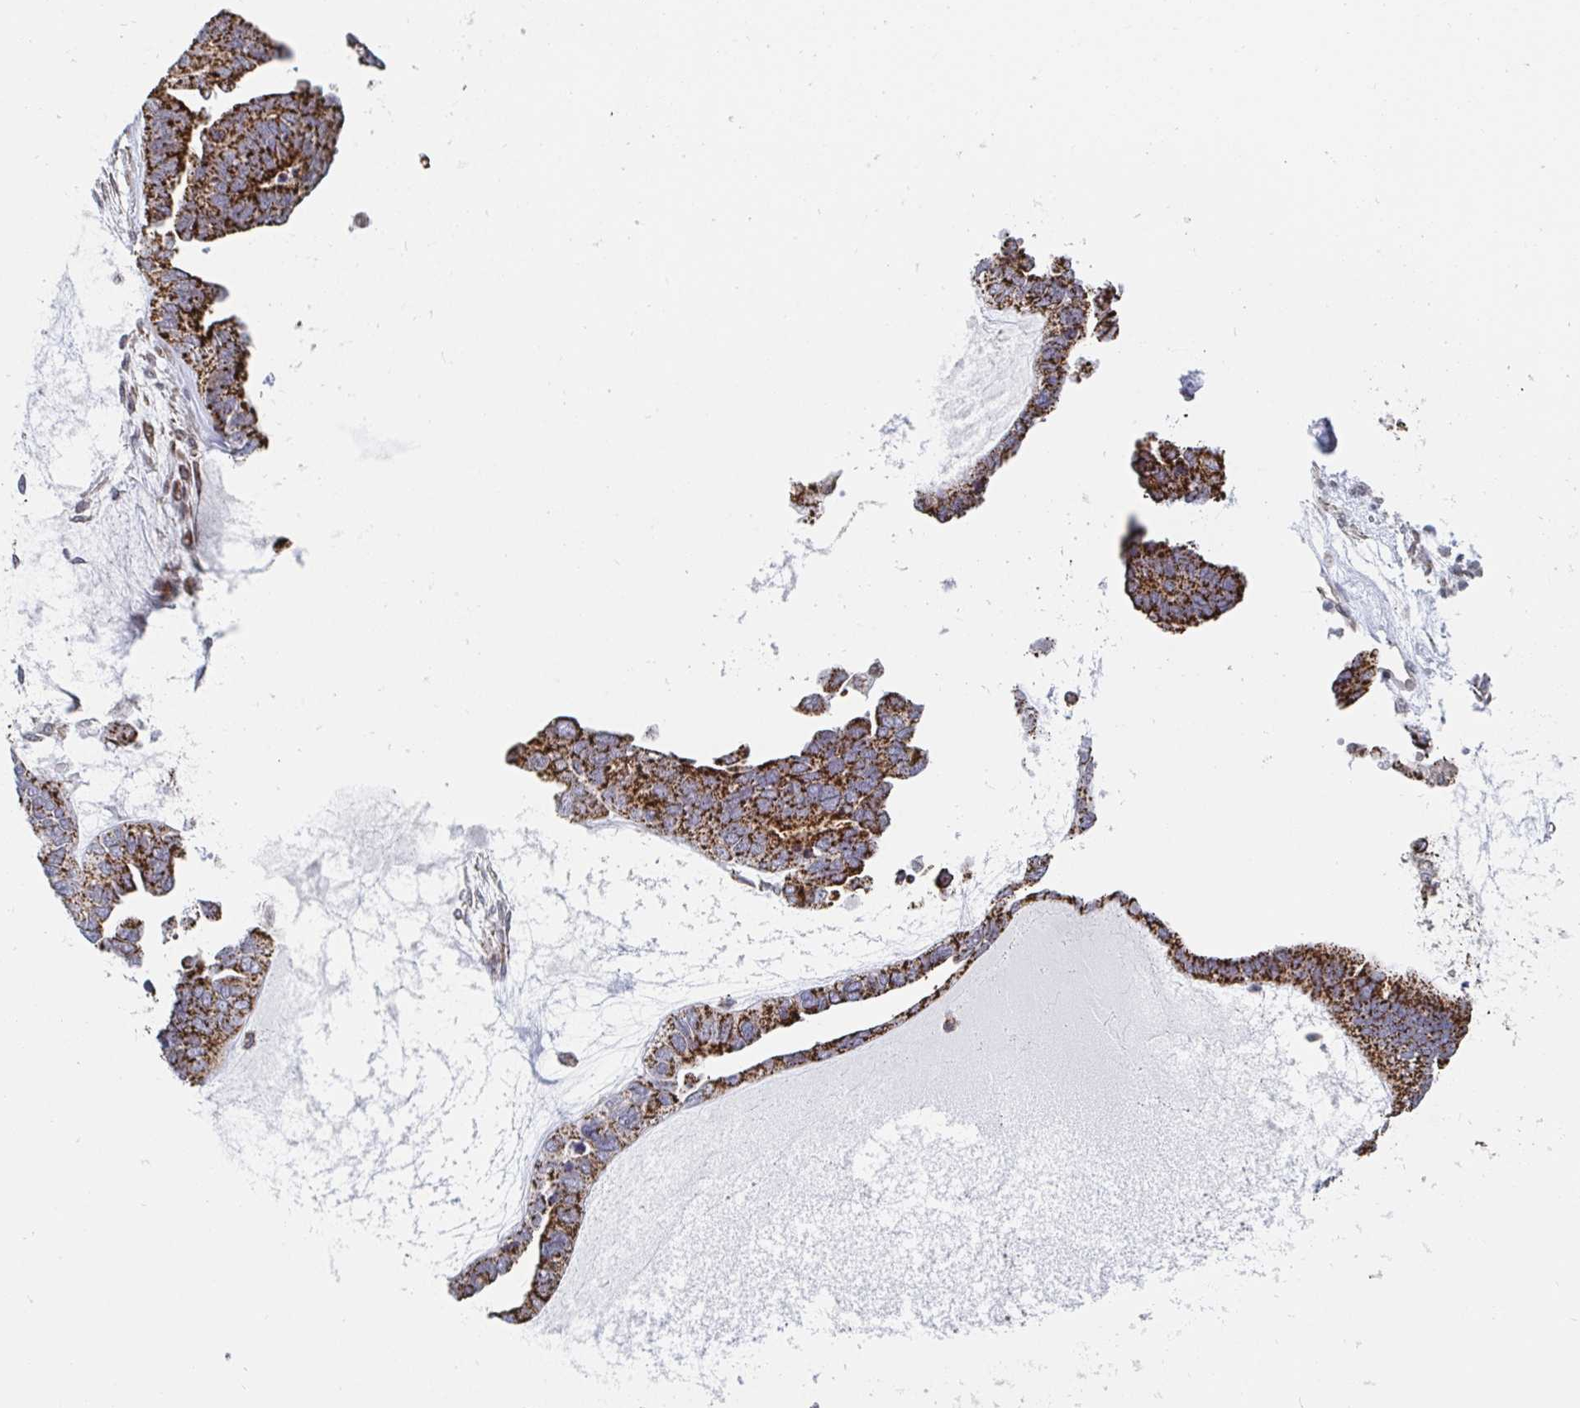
{"staining": {"intensity": "strong", "quantity": ">75%", "location": "cytoplasmic/membranous"}, "tissue": "ovarian cancer", "cell_type": "Tumor cells", "image_type": "cancer", "snomed": [{"axis": "morphology", "description": "Cystadenocarcinoma, serous, NOS"}, {"axis": "topography", "description": "Ovary"}], "caption": "A brown stain highlights strong cytoplasmic/membranous positivity of a protein in serous cystadenocarcinoma (ovarian) tumor cells.", "gene": "STARD8", "patient": {"sex": "female", "age": 51}}